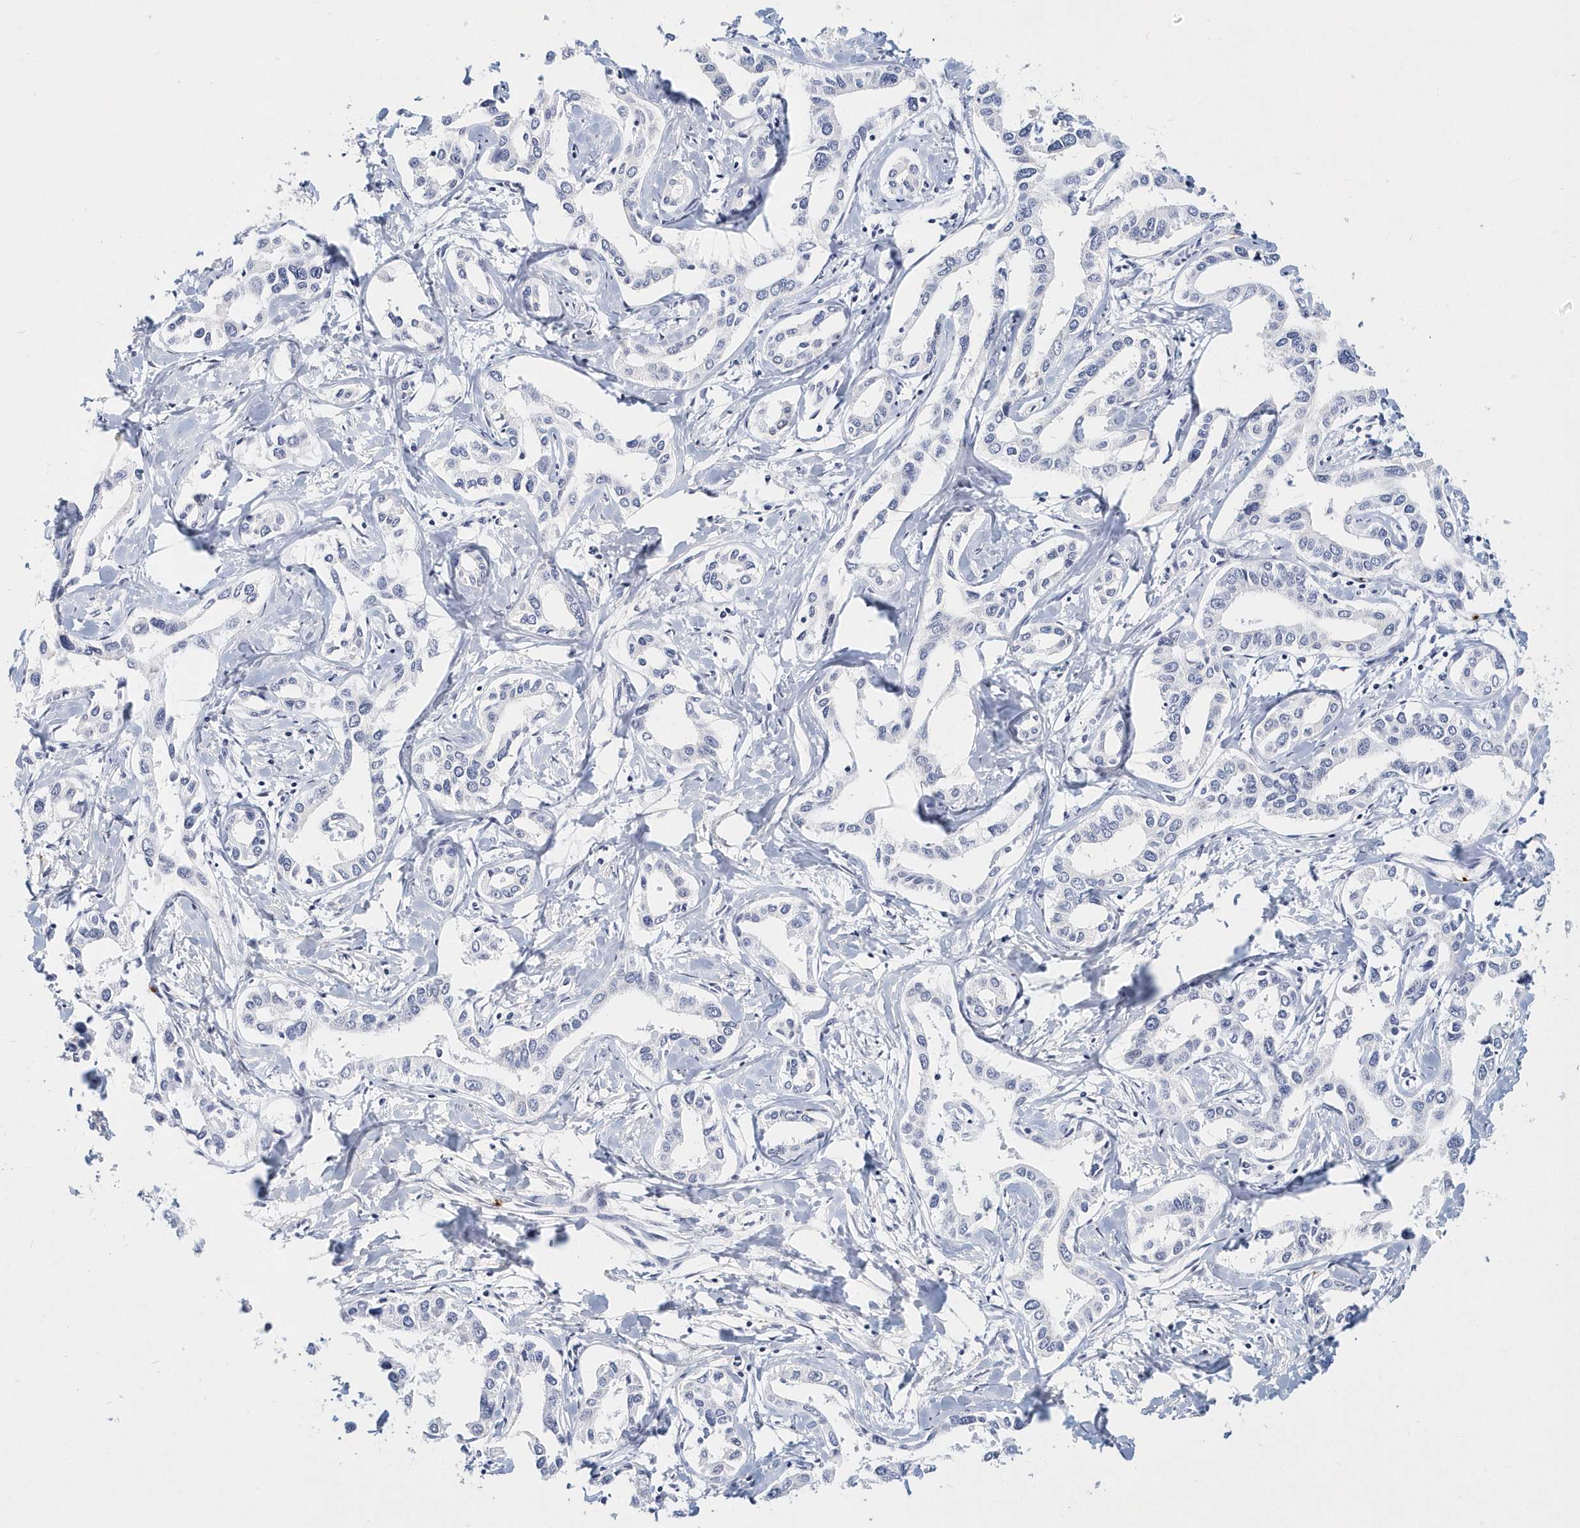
{"staining": {"intensity": "negative", "quantity": "none", "location": "none"}, "tissue": "liver cancer", "cell_type": "Tumor cells", "image_type": "cancer", "snomed": [{"axis": "morphology", "description": "Cholangiocarcinoma"}, {"axis": "topography", "description": "Liver"}], "caption": "Tumor cells show no significant staining in liver cancer. Brightfield microscopy of immunohistochemistry (IHC) stained with DAB (3,3'-diaminobenzidine) (brown) and hematoxylin (blue), captured at high magnification.", "gene": "ITGA2B", "patient": {"sex": "male", "age": 59}}